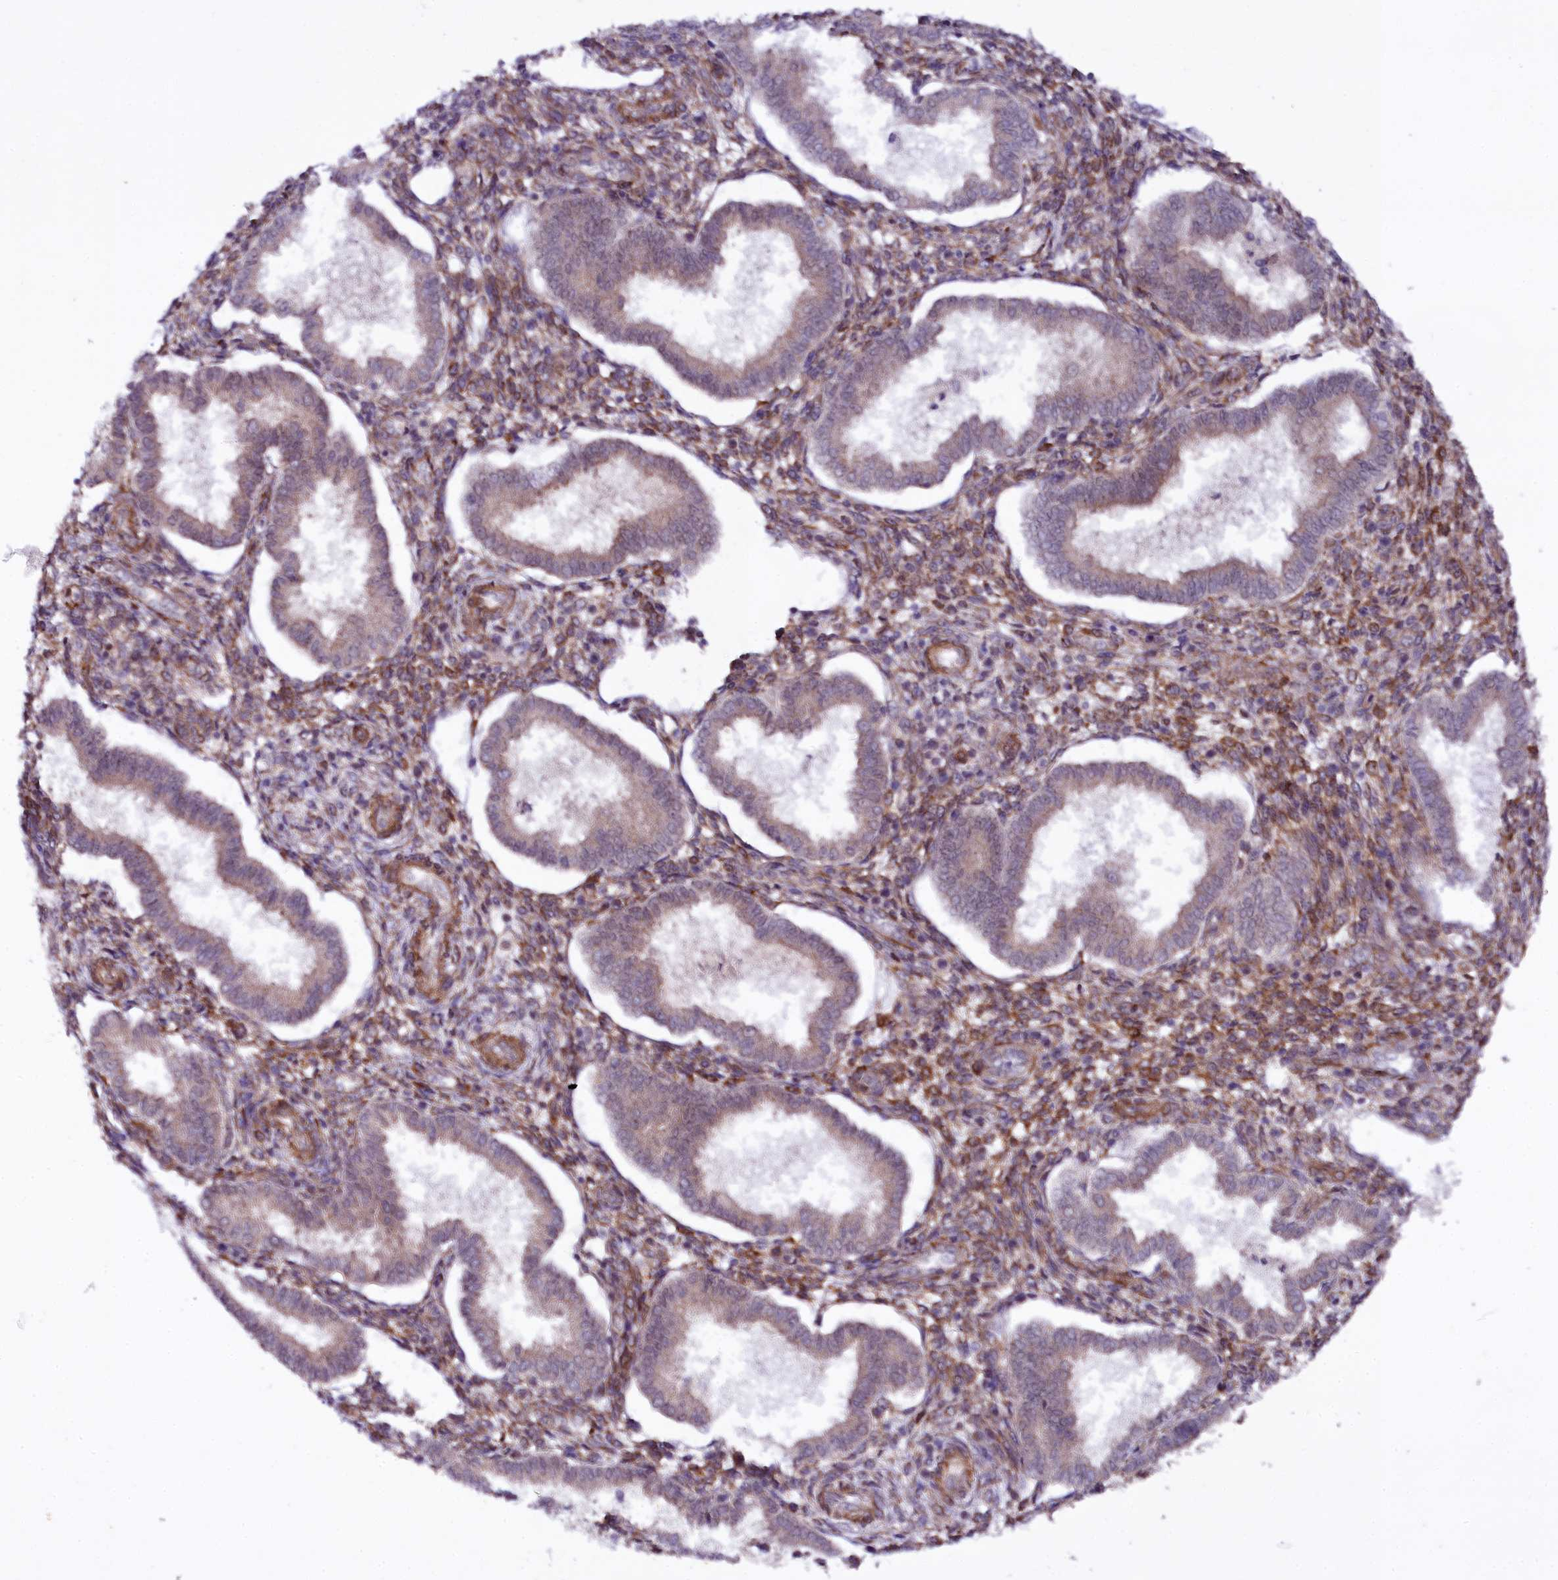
{"staining": {"intensity": "moderate", "quantity": "25%-75%", "location": "cytoplasmic/membranous"}, "tissue": "endometrium", "cell_type": "Cells in endometrial stroma", "image_type": "normal", "snomed": [{"axis": "morphology", "description": "Normal tissue, NOS"}, {"axis": "topography", "description": "Endometrium"}], "caption": "Immunohistochemical staining of unremarkable endometrium demonstrates 25%-75% levels of moderate cytoplasmic/membranous protein staining in approximately 25%-75% of cells in endometrial stroma.", "gene": "PHLDB1", "patient": {"sex": "female", "age": 24}}